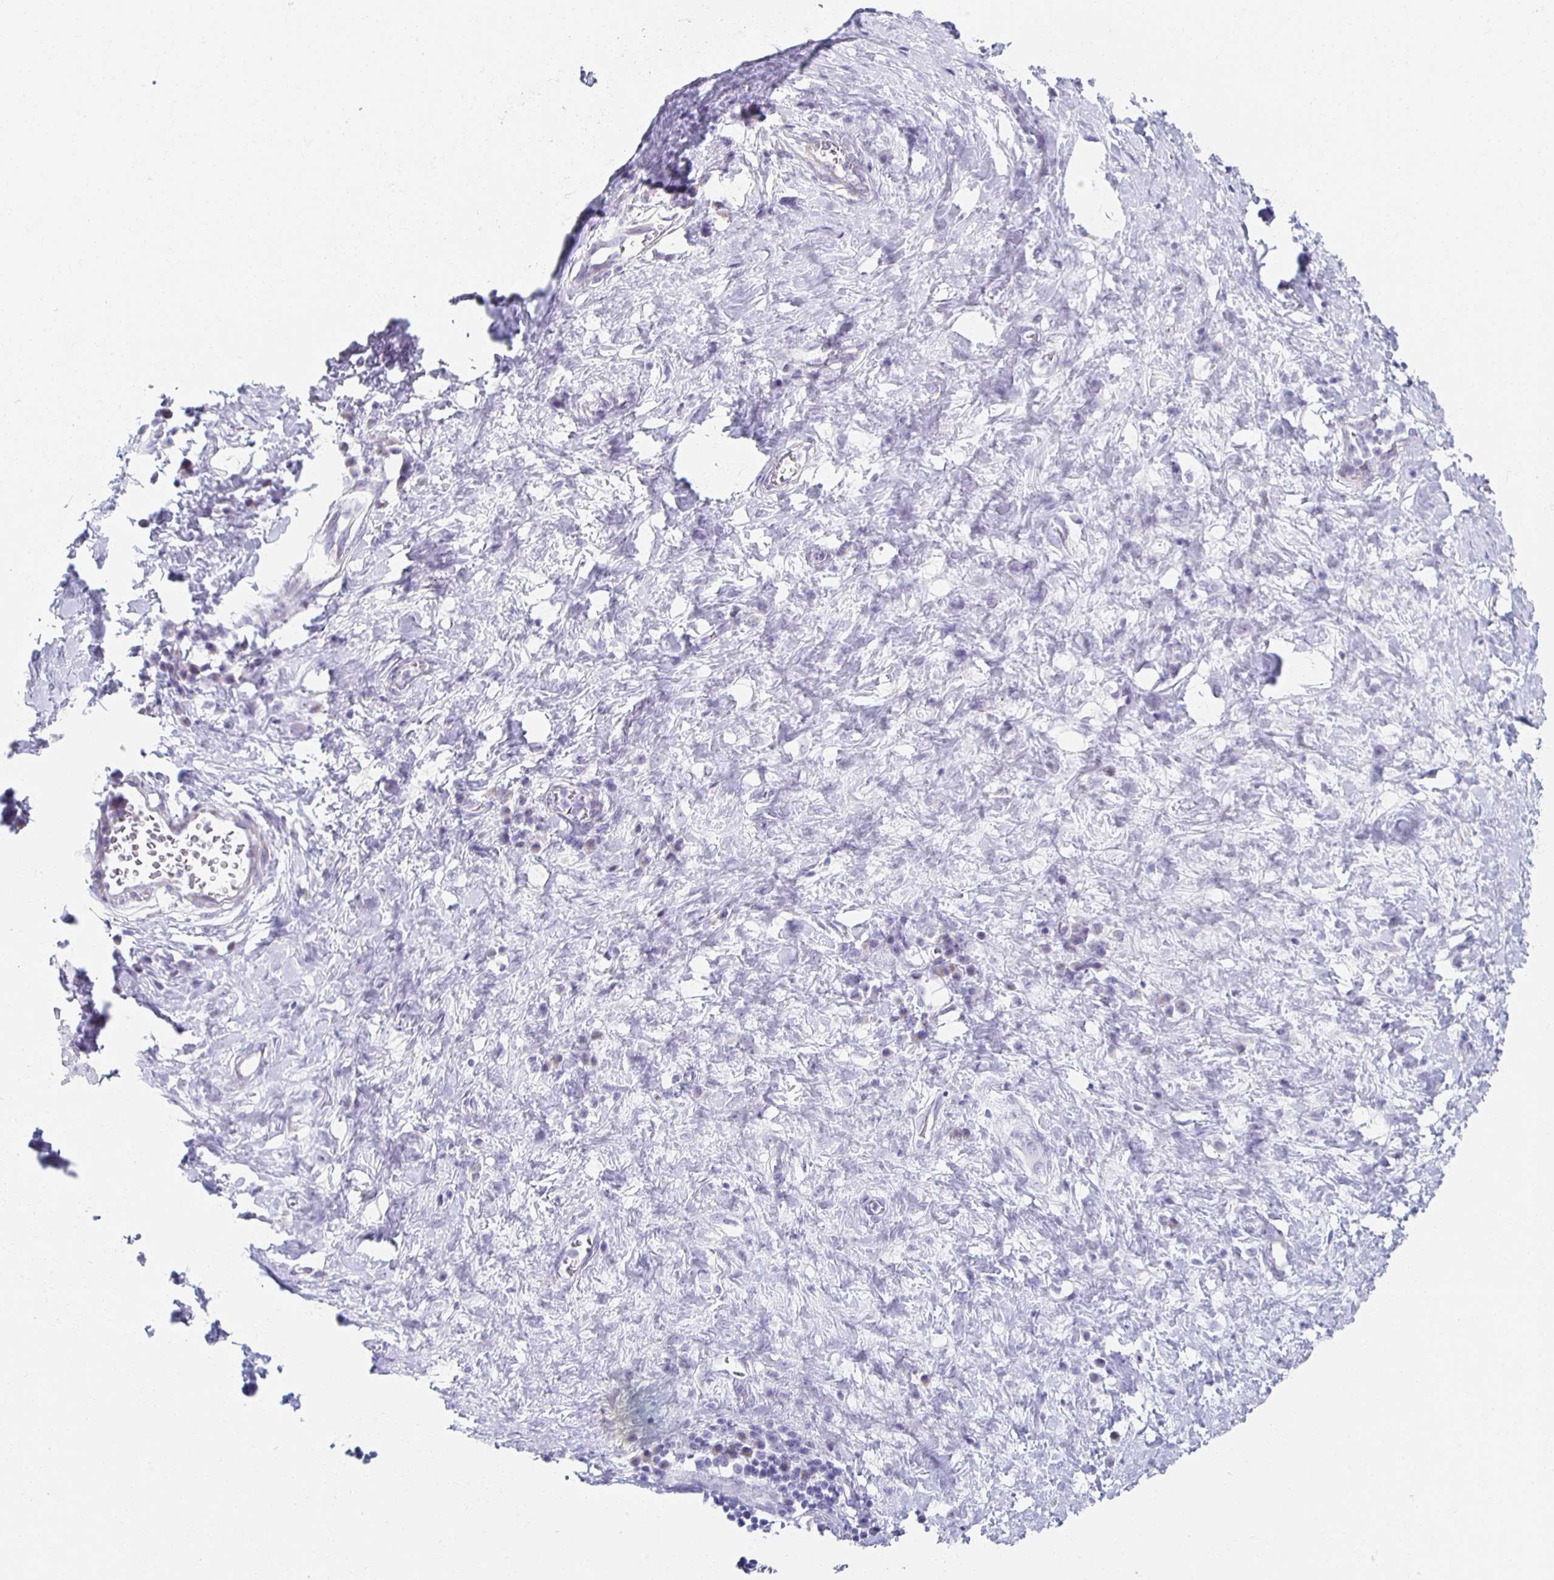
{"staining": {"intensity": "weak", "quantity": "<25%", "location": "cytoplasmic/membranous"}, "tissue": "stomach cancer", "cell_type": "Tumor cells", "image_type": "cancer", "snomed": [{"axis": "morphology", "description": "Normal tissue, NOS"}, {"axis": "morphology", "description": "Adenocarcinoma, NOS"}, {"axis": "topography", "description": "Stomach"}], "caption": "Immunohistochemistry of stomach cancer shows no positivity in tumor cells.", "gene": "TEX44", "patient": {"sex": "female", "age": 64}}